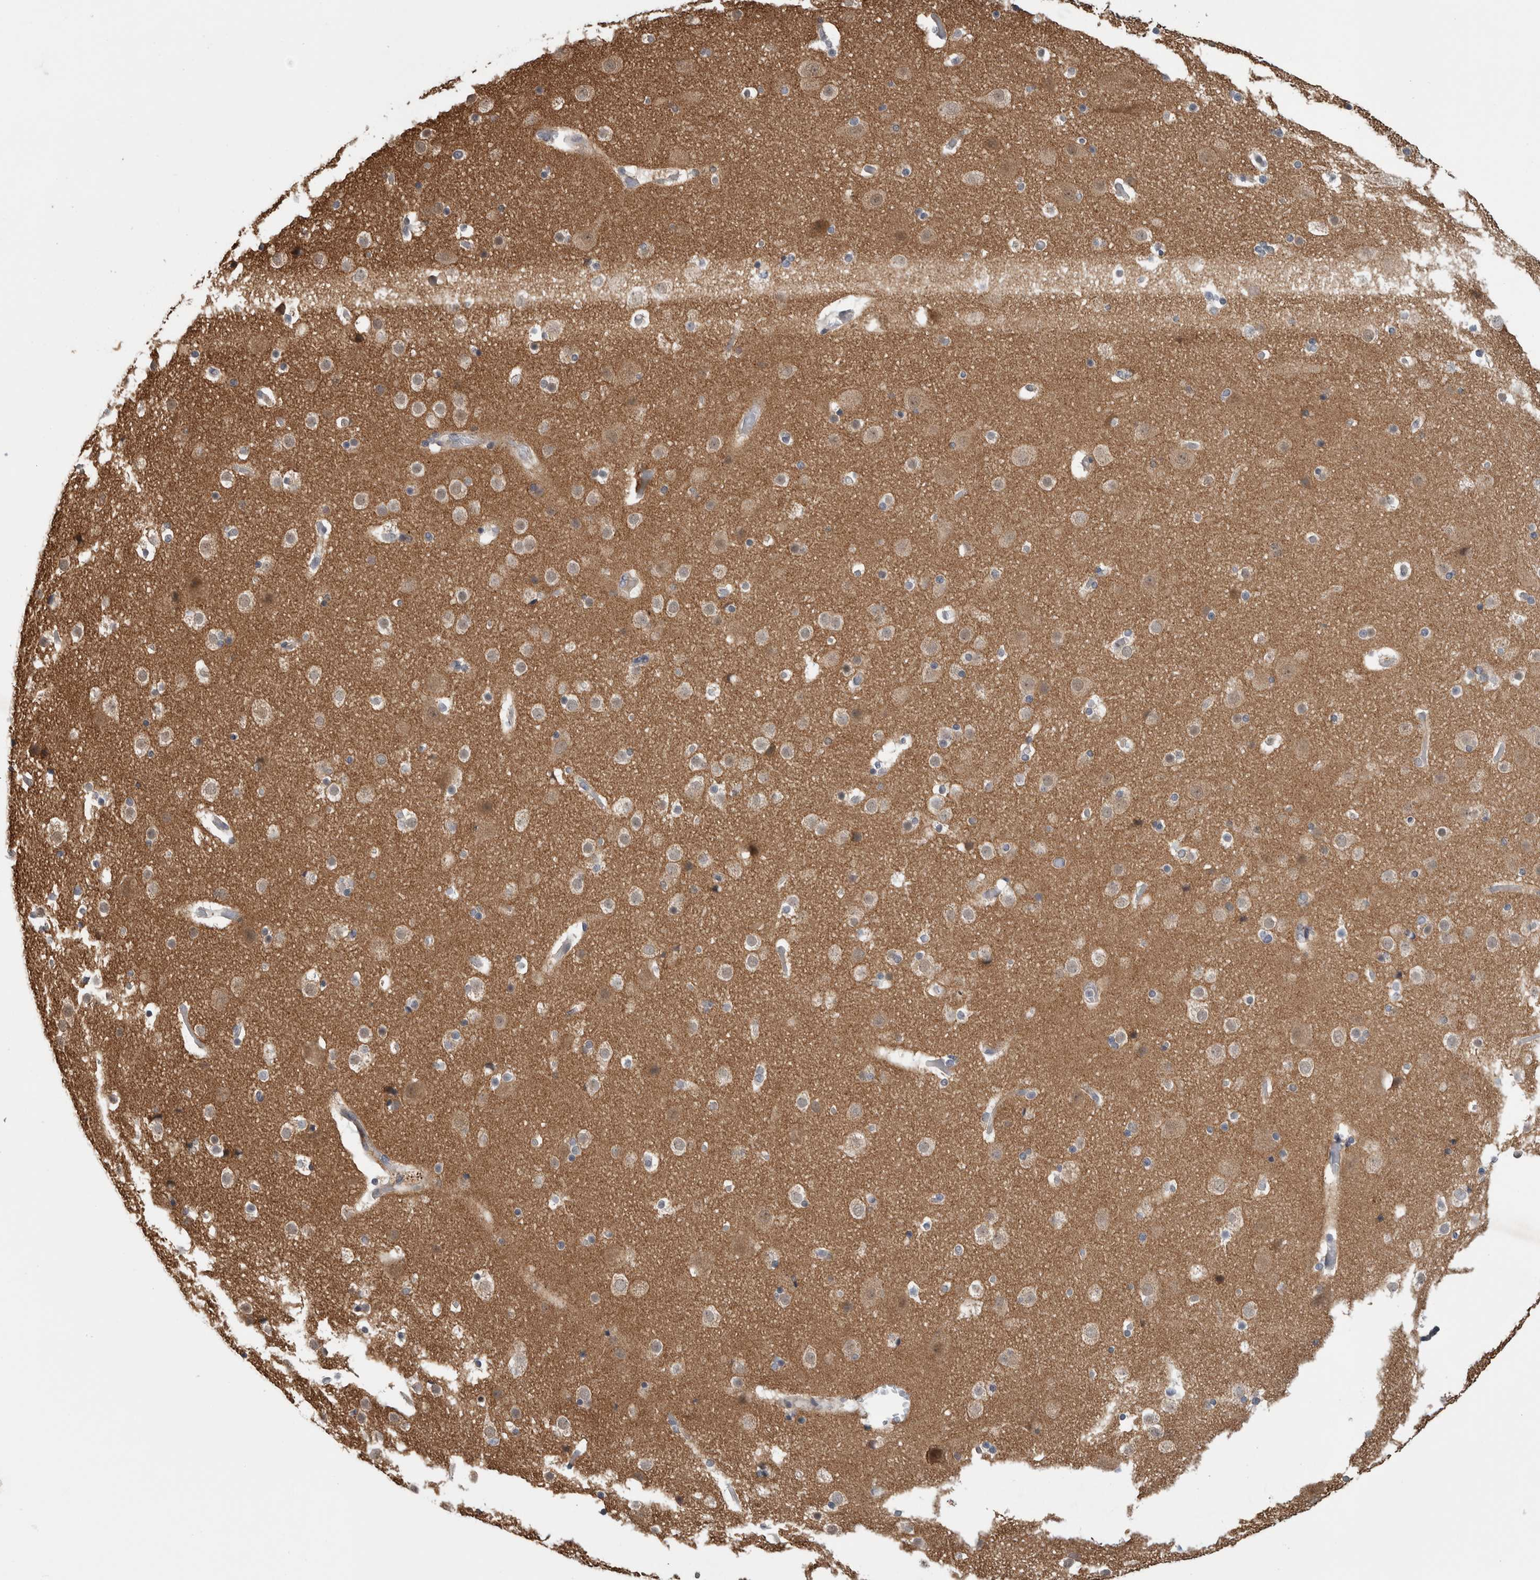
{"staining": {"intensity": "negative", "quantity": "none", "location": "none"}, "tissue": "cerebral cortex", "cell_type": "Endothelial cells", "image_type": "normal", "snomed": [{"axis": "morphology", "description": "Normal tissue, NOS"}, {"axis": "topography", "description": "Cerebral cortex"}], "caption": "An IHC image of unremarkable cerebral cortex is shown. There is no staining in endothelial cells of cerebral cortex.", "gene": "ADGRL3", "patient": {"sex": "male", "age": 57}}